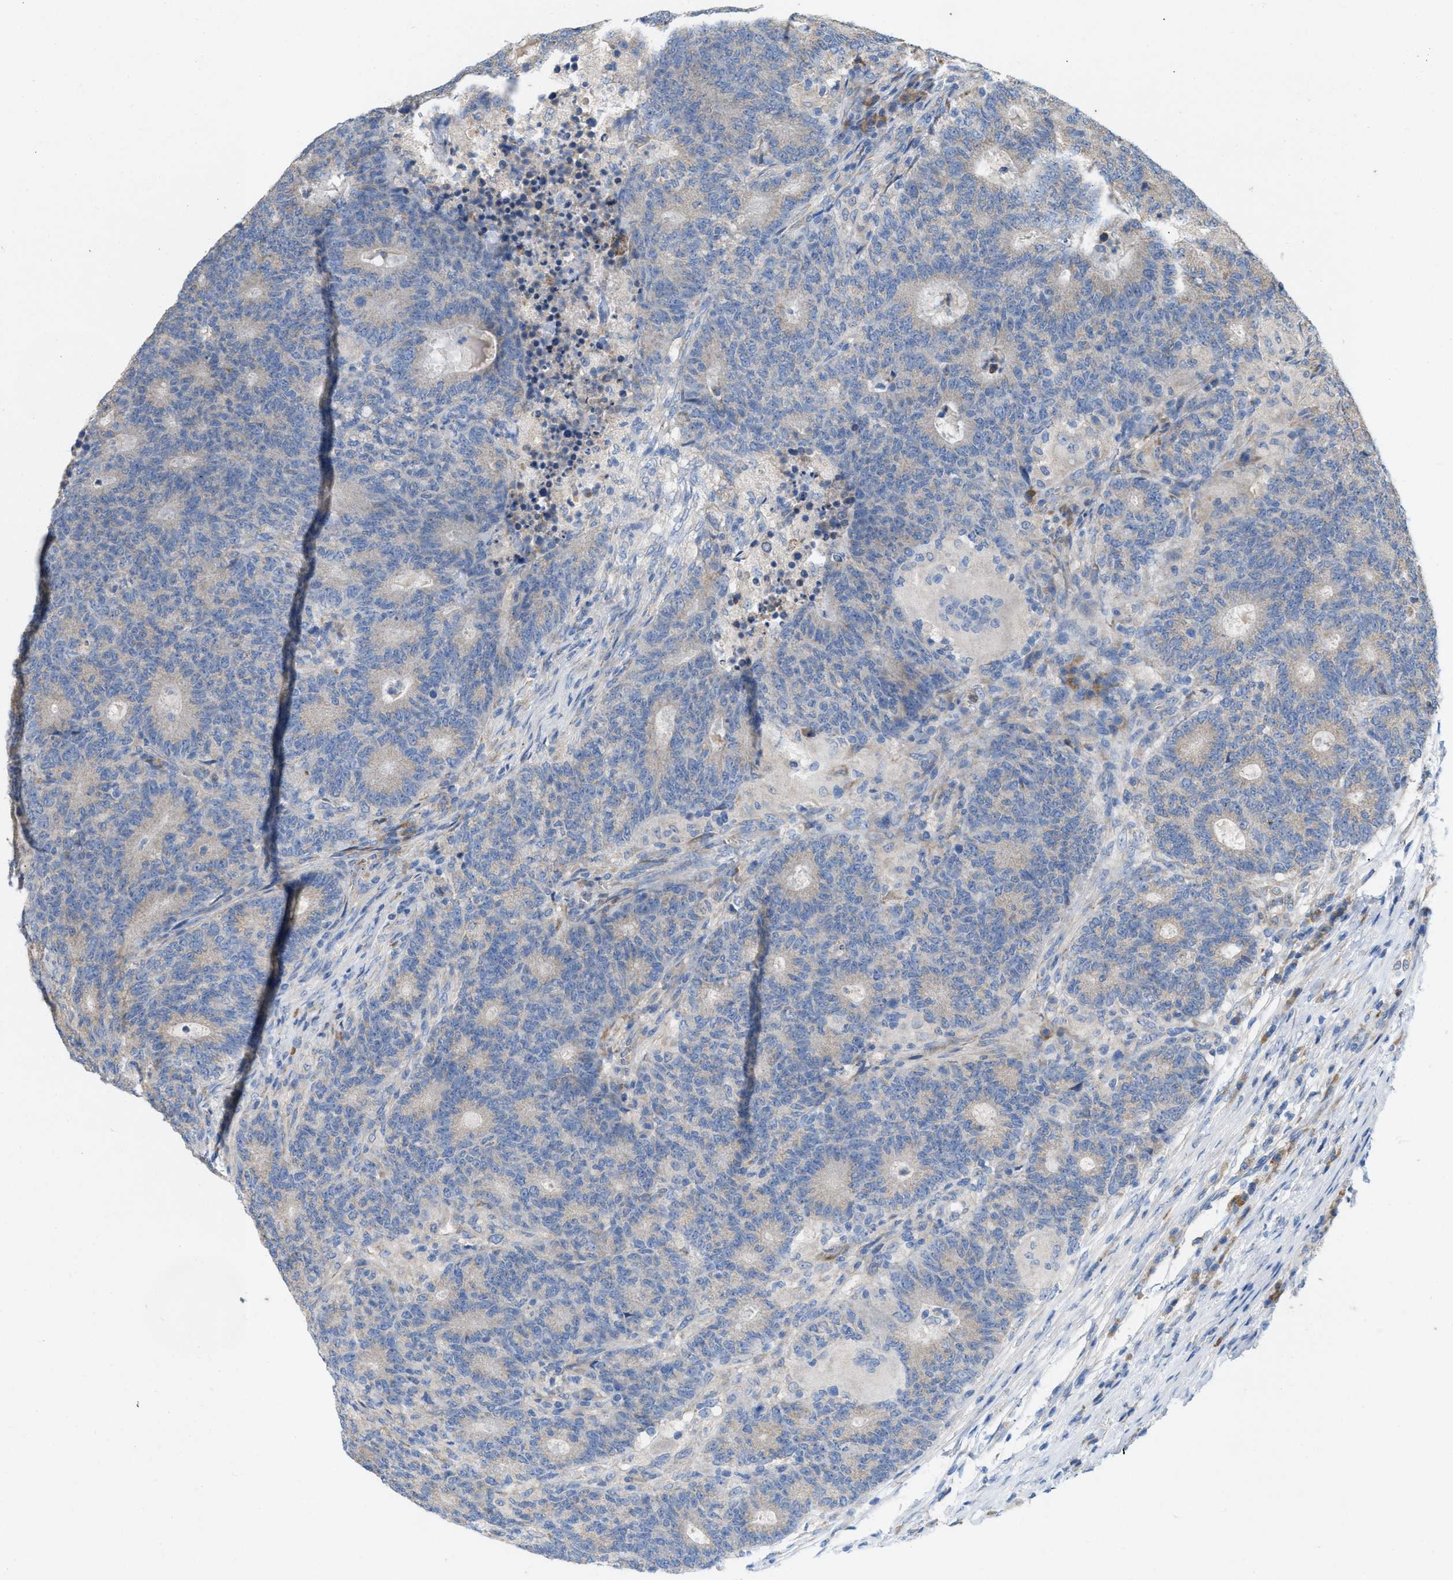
{"staining": {"intensity": "negative", "quantity": "none", "location": "none"}, "tissue": "colorectal cancer", "cell_type": "Tumor cells", "image_type": "cancer", "snomed": [{"axis": "morphology", "description": "Normal tissue, NOS"}, {"axis": "morphology", "description": "Adenocarcinoma, NOS"}, {"axis": "topography", "description": "Colon"}], "caption": "IHC histopathology image of neoplastic tissue: colorectal cancer (adenocarcinoma) stained with DAB shows no significant protein staining in tumor cells.", "gene": "DYNC2I1", "patient": {"sex": "female", "age": 75}}